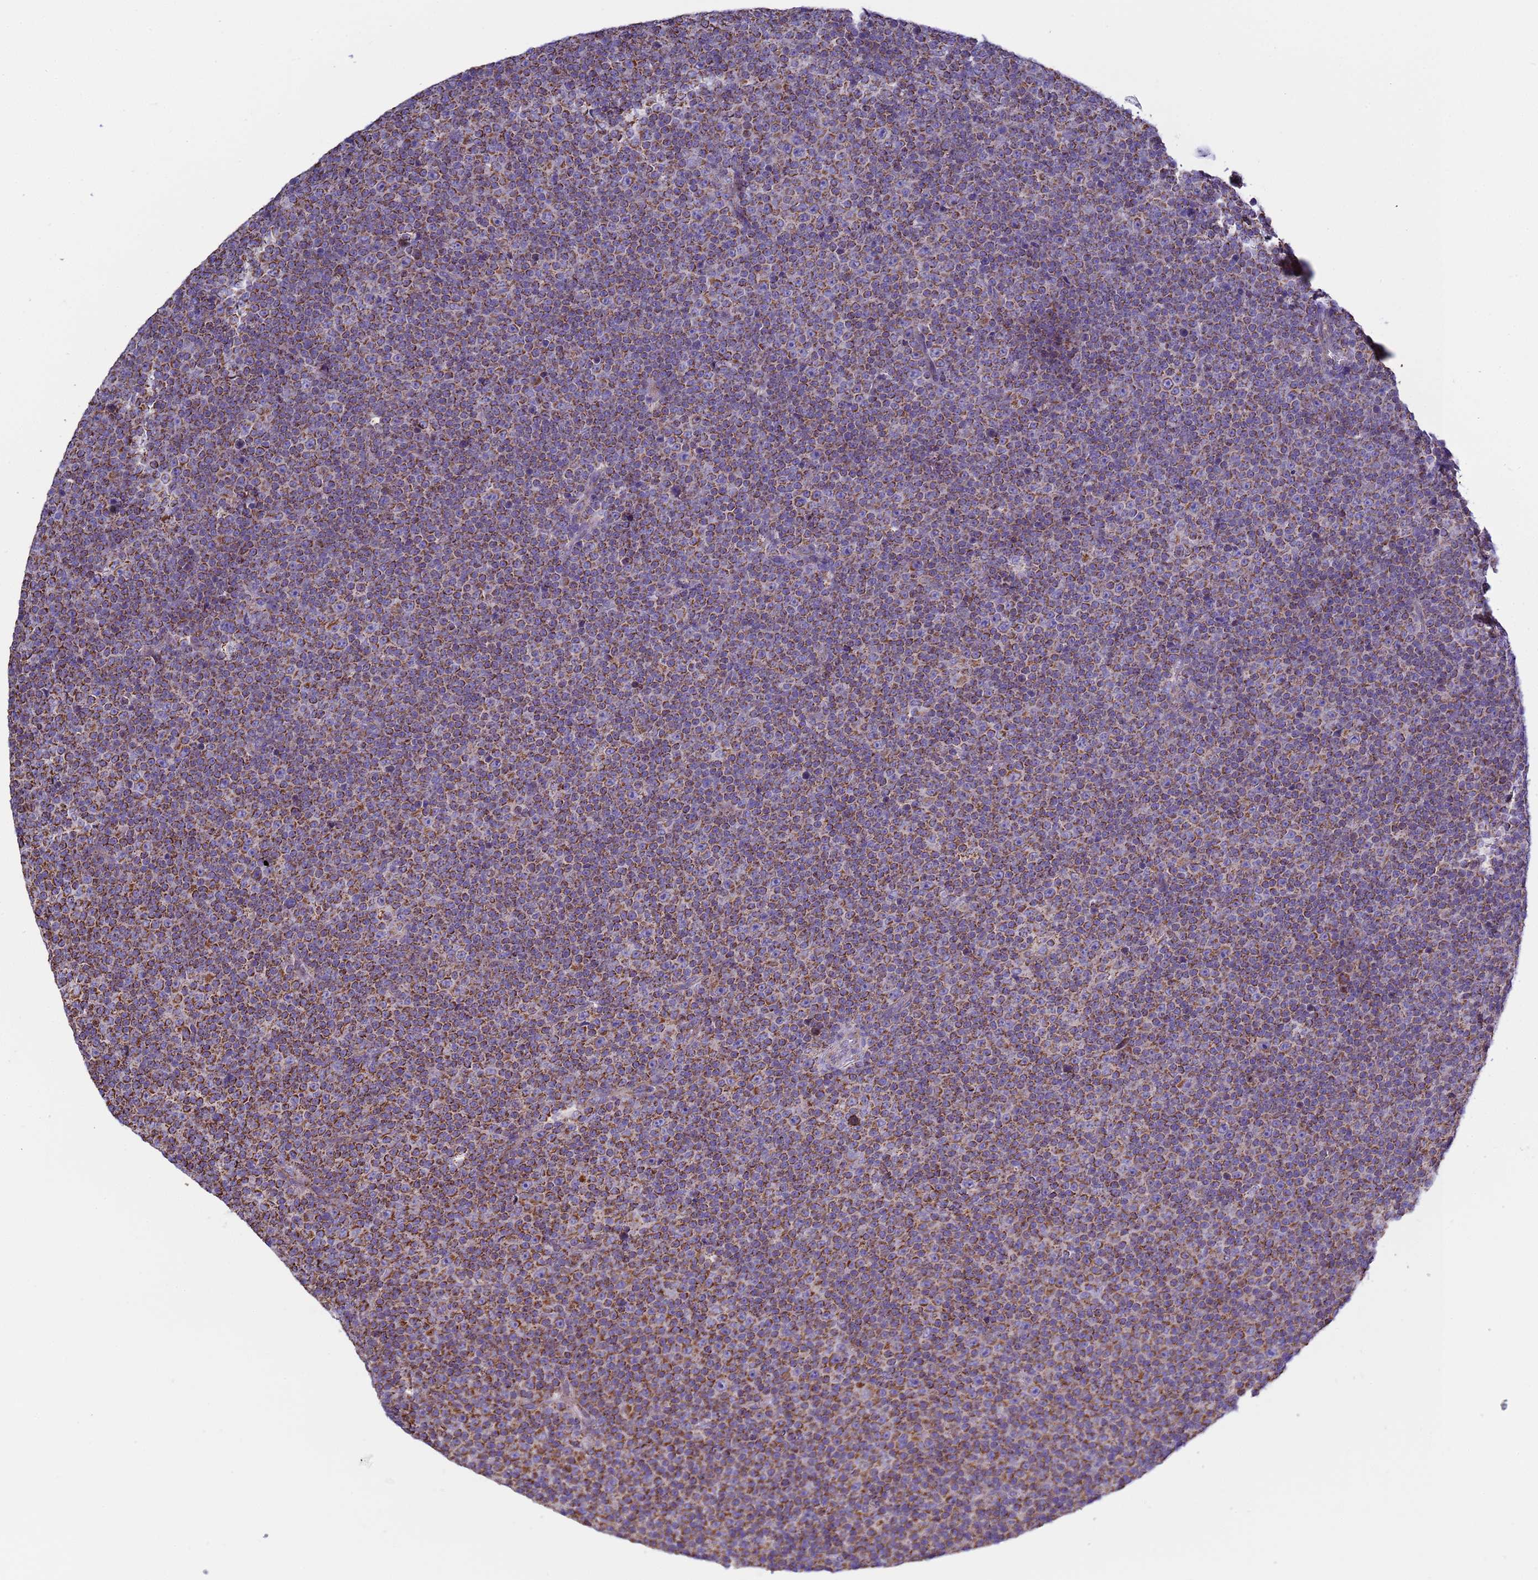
{"staining": {"intensity": "strong", "quantity": "25%-75%", "location": "cytoplasmic/membranous"}, "tissue": "lymphoma", "cell_type": "Tumor cells", "image_type": "cancer", "snomed": [{"axis": "morphology", "description": "Malignant lymphoma, non-Hodgkin's type, Low grade"}, {"axis": "topography", "description": "Lymph node"}], "caption": "Lymphoma stained with immunohistochemistry displays strong cytoplasmic/membranous staining in about 25%-75% of tumor cells. (Brightfield microscopy of DAB IHC at high magnification).", "gene": "COQ4", "patient": {"sex": "female", "age": 67}}